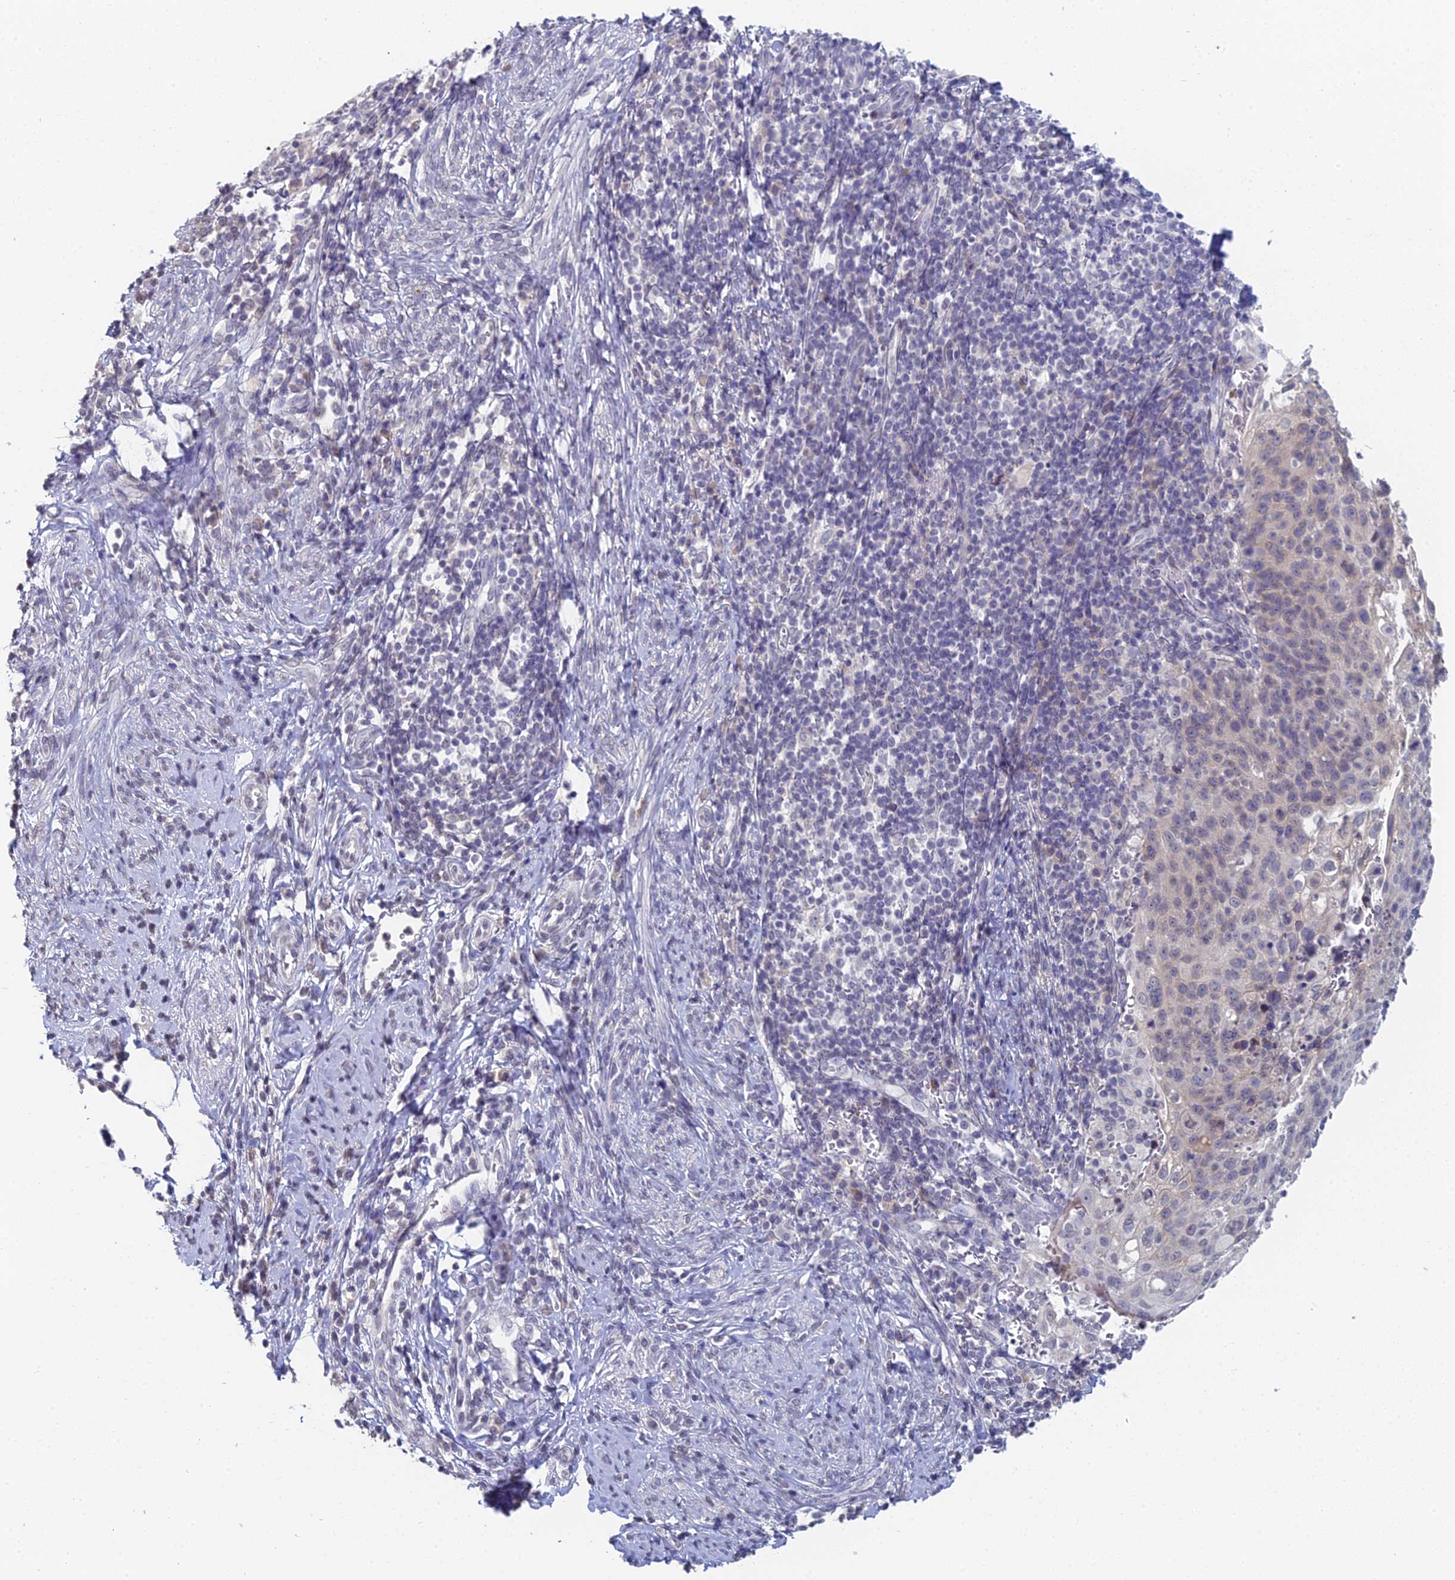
{"staining": {"intensity": "negative", "quantity": "none", "location": "none"}, "tissue": "cervical cancer", "cell_type": "Tumor cells", "image_type": "cancer", "snomed": [{"axis": "morphology", "description": "Squamous cell carcinoma, NOS"}, {"axis": "topography", "description": "Cervix"}], "caption": "There is no significant positivity in tumor cells of squamous cell carcinoma (cervical).", "gene": "PRR22", "patient": {"sex": "female", "age": 70}}